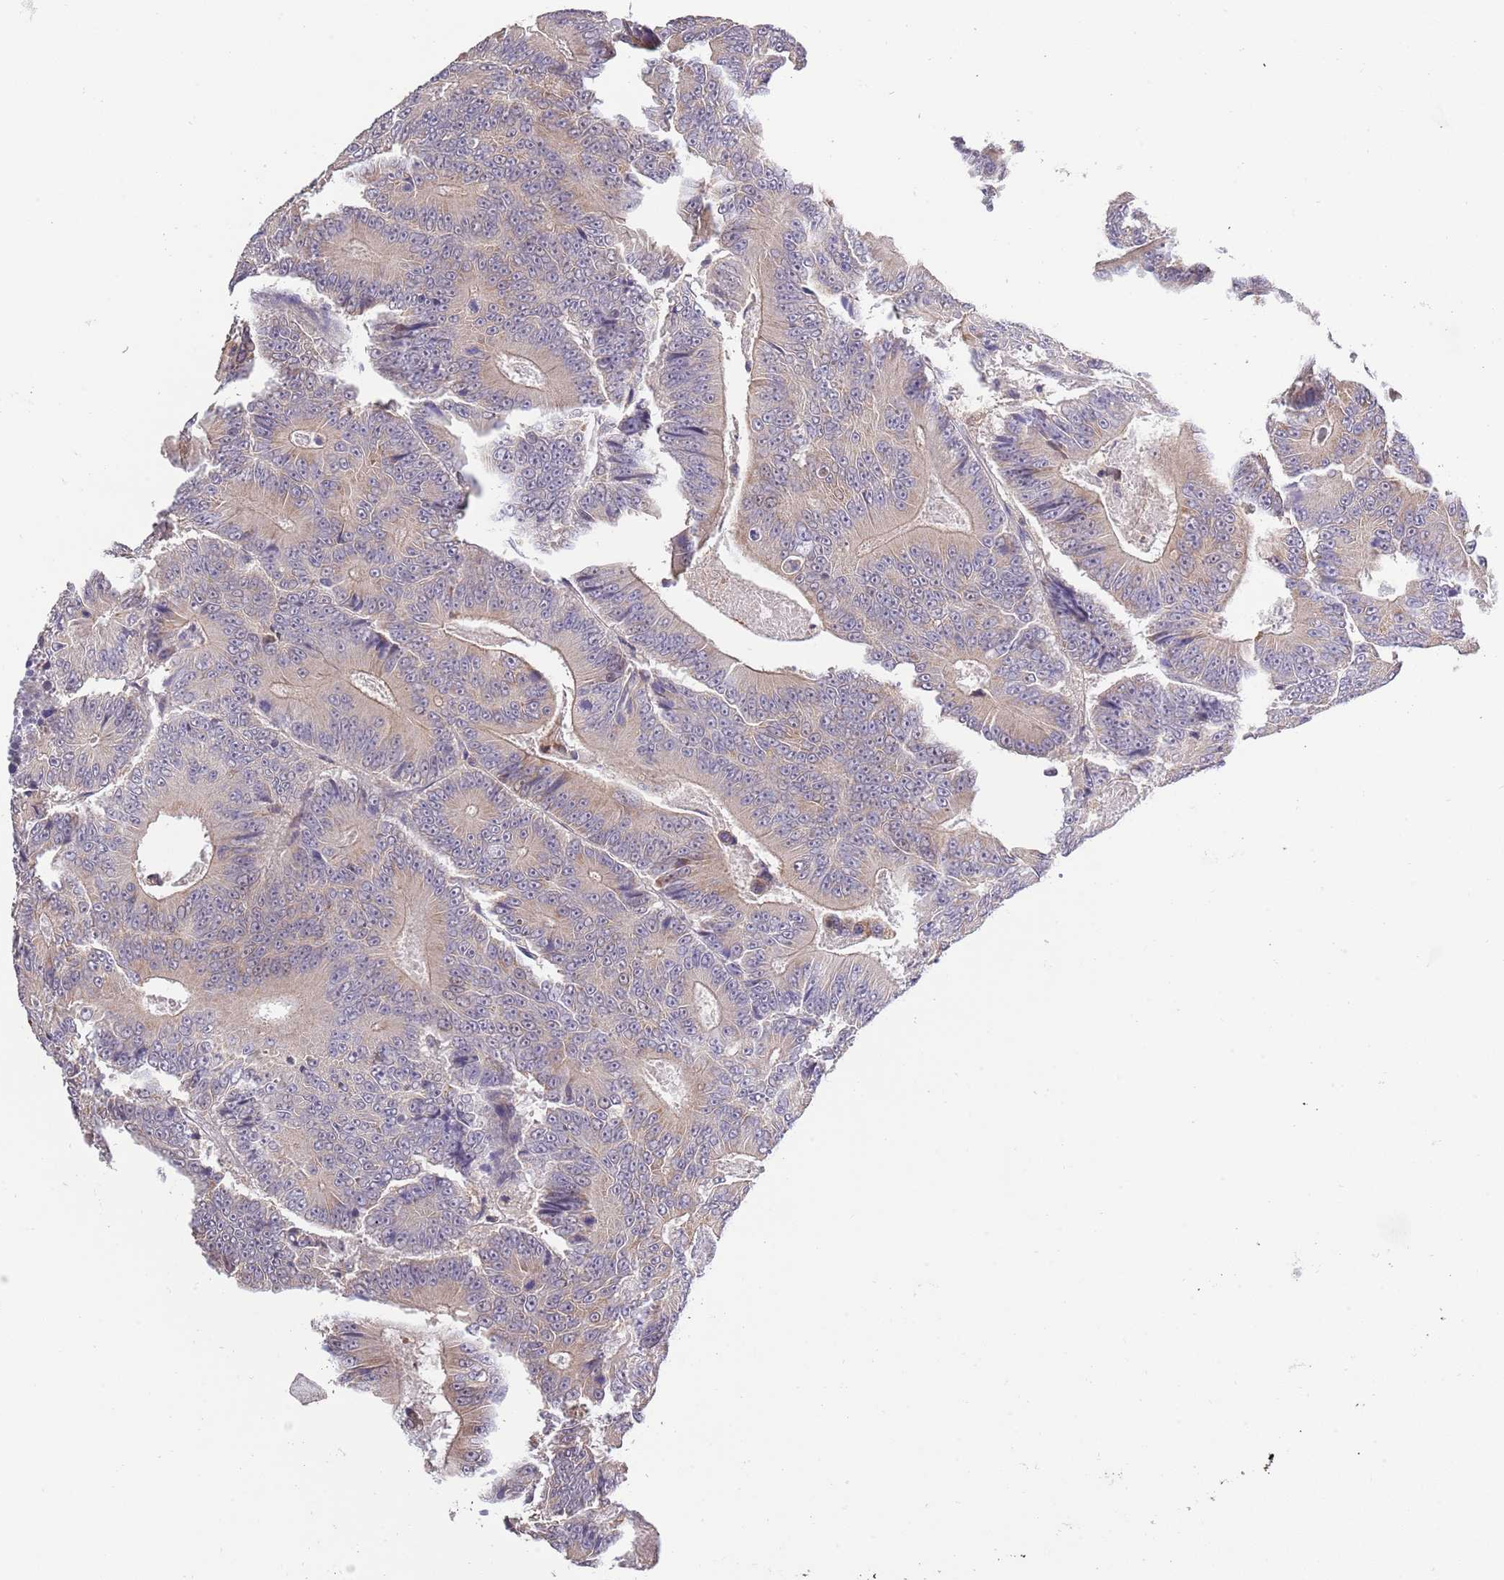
{"staining": {"intensity": "weak", "quantity": "25%-75%", "location": "cytoplasmic/membranous"}, "tissue": "colorectal cancer", "cell_type": "Tumor cells", "image_type": "cancer", "snomed": [{"axis": "morphology", "description": "Adenocarcinoma, NOS"}, {"axis": "topography", "description": "Colon"}], "caption": "About 25%-75% of tumor cells in adenocarcinoma (colorectal) demonstrate weak cytoplasmic/membranous protein positivity as visualized by brown immunohistochemical staining.", "gene": "LIPJ", "patient": {"sex": "male", "age": 83}}